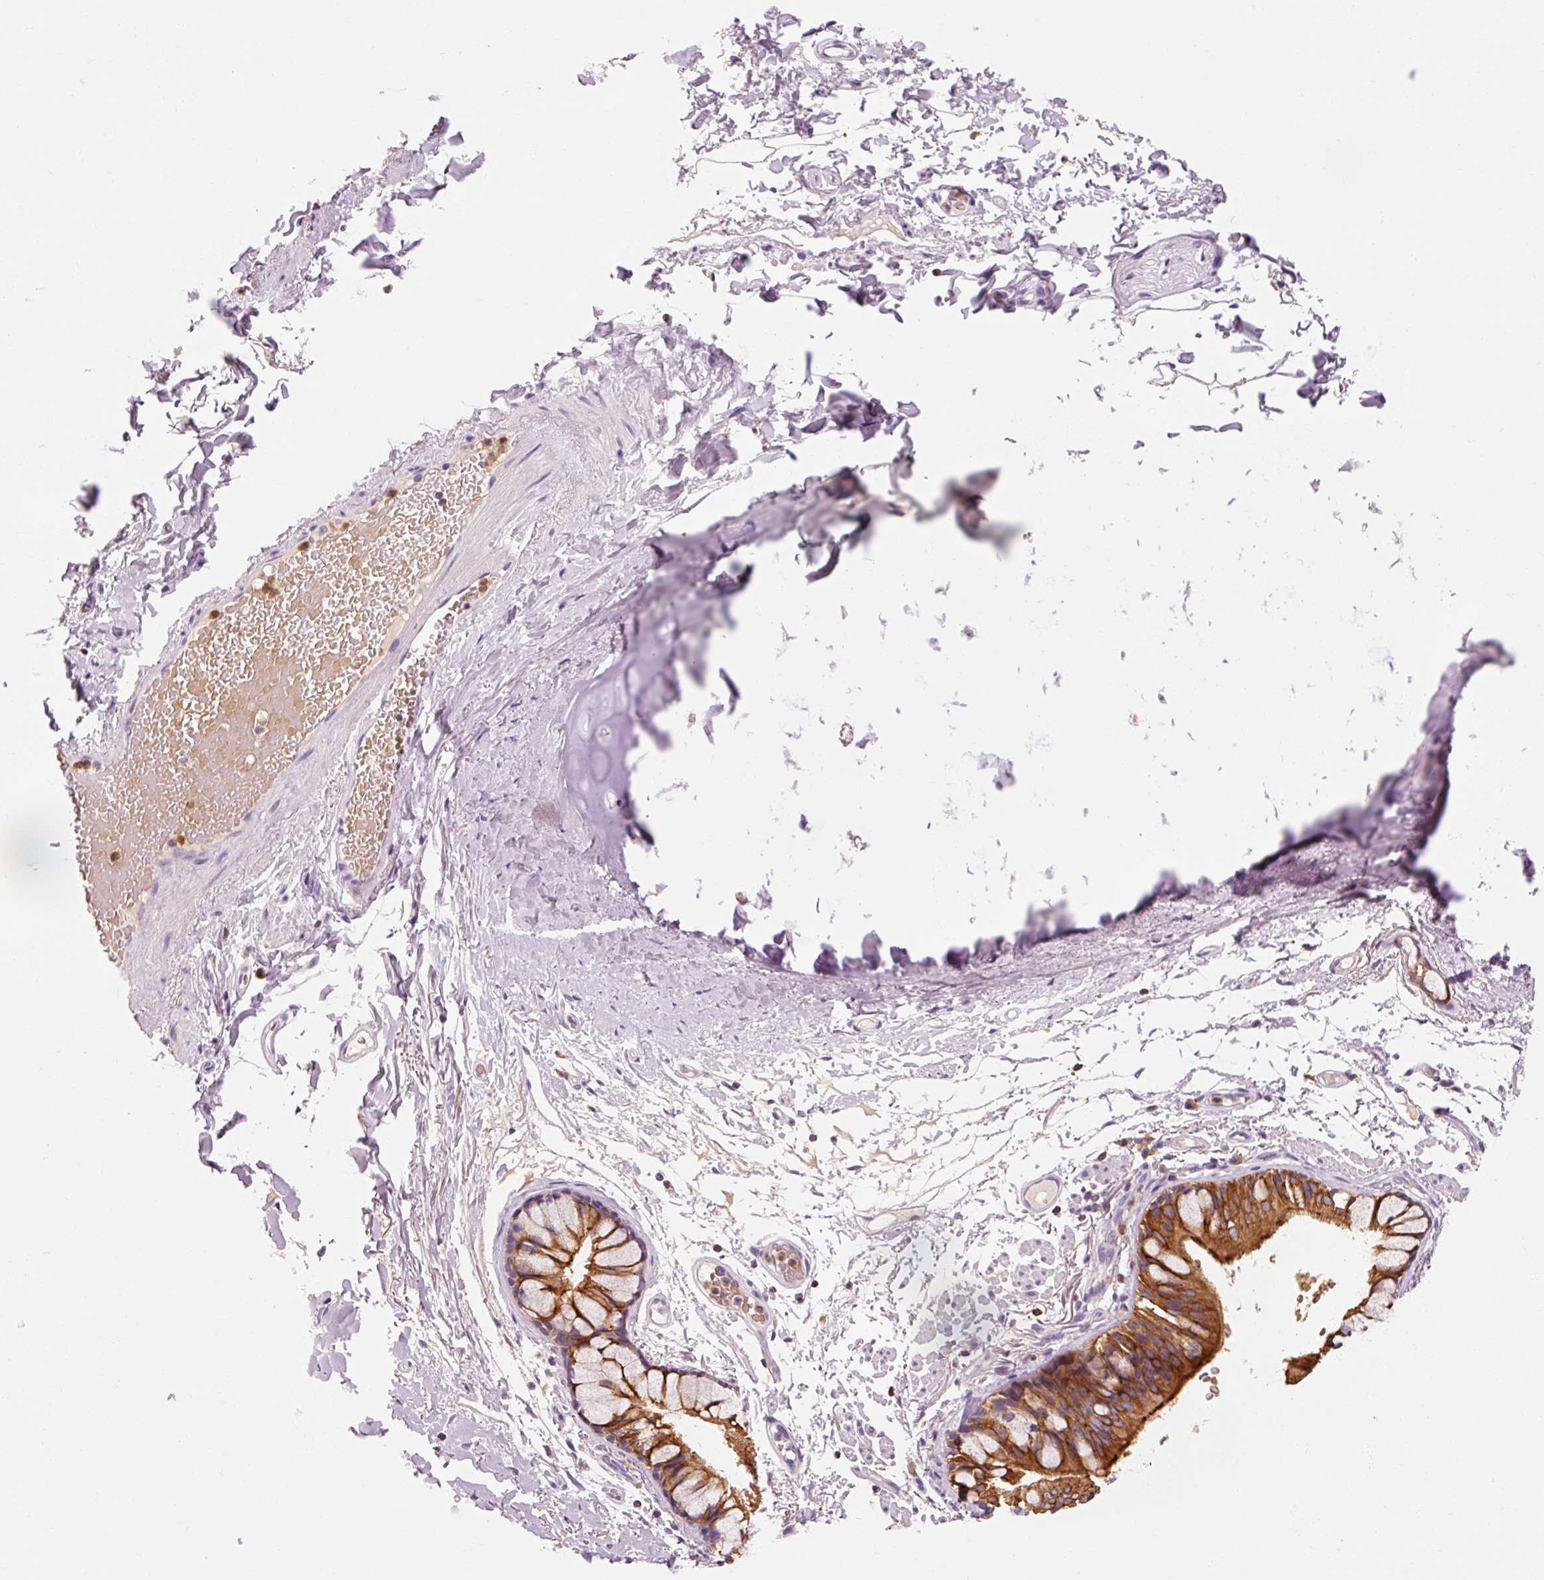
{"staining": {"intensity": "strong", "quantity": ">75%", "location": "cytoplasmic/membranous"}, "tissue": "bronchus", "cell_type": "Respiratory epithelial cells", "image_type": "normal", "snomed": [{"axis": "morphology", "description": "Normal tissue, NOS"}, {"axis": "topography", "description": "Bronchus"}], "caption": "Protein analysis of unremarkable bronchus shows strong cytoplasmic/membranous staining in about >75% of respiratory epithelial cells. (Brightfield microscopy of DAB IHC at high magnification).", "gene": "OR8K1", "patient": {"sex": "male", "age": 70}}